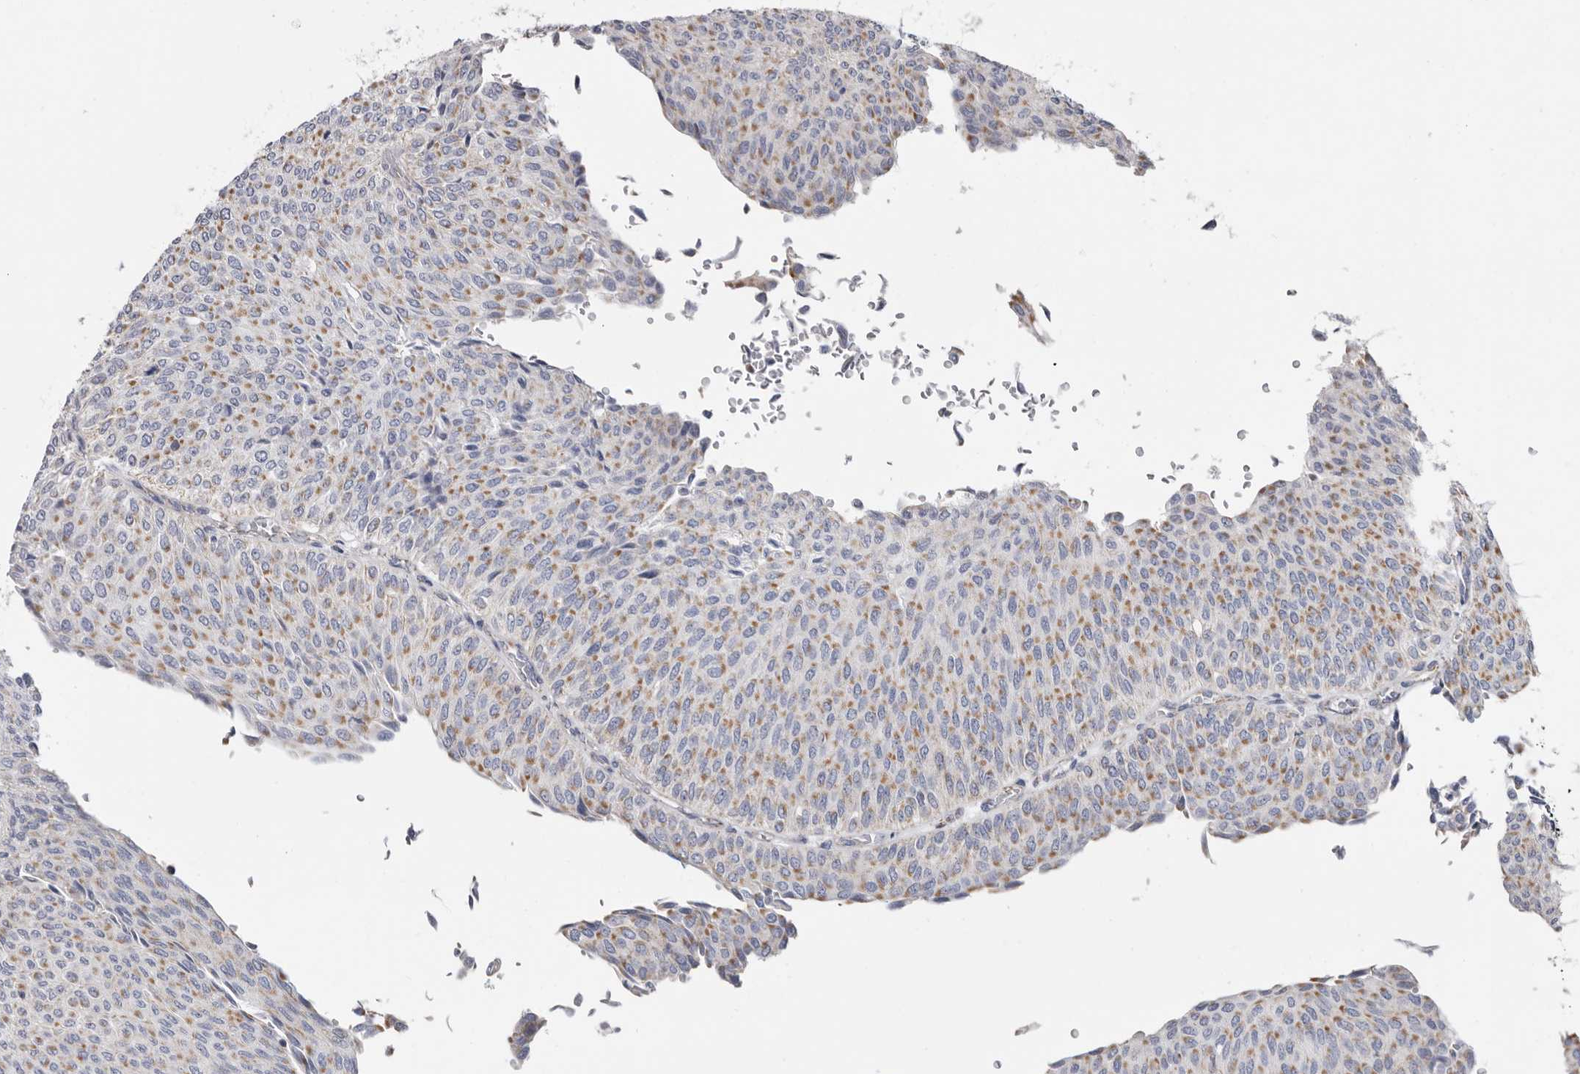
{"staining": {"intensity": "moderate", "quantity": "25%-75%", "location": "cytoplasmic/membranous"}, "tissue": "urothelial cancer", "cell_type": "Tumor cells", "image_type": "cancer", "snomed": [{"axis": "morphology", "description": "Urothelial carcinoma, Low grade"}, {"axis": "topography", "description": "Urinary bladder"}], "caption": "The histopathology image shows staining of urothelial cancer, revealing moderate cytoplasmic/membranous protein staining (brown color) within tumor cells. The staining is performed using DAB brown chromogen to label protein expression. The nuclei are counter-stained blue using hematoxylin.", "gene": "RSPO2", "patient": {"sex": "male", "age": 78}}